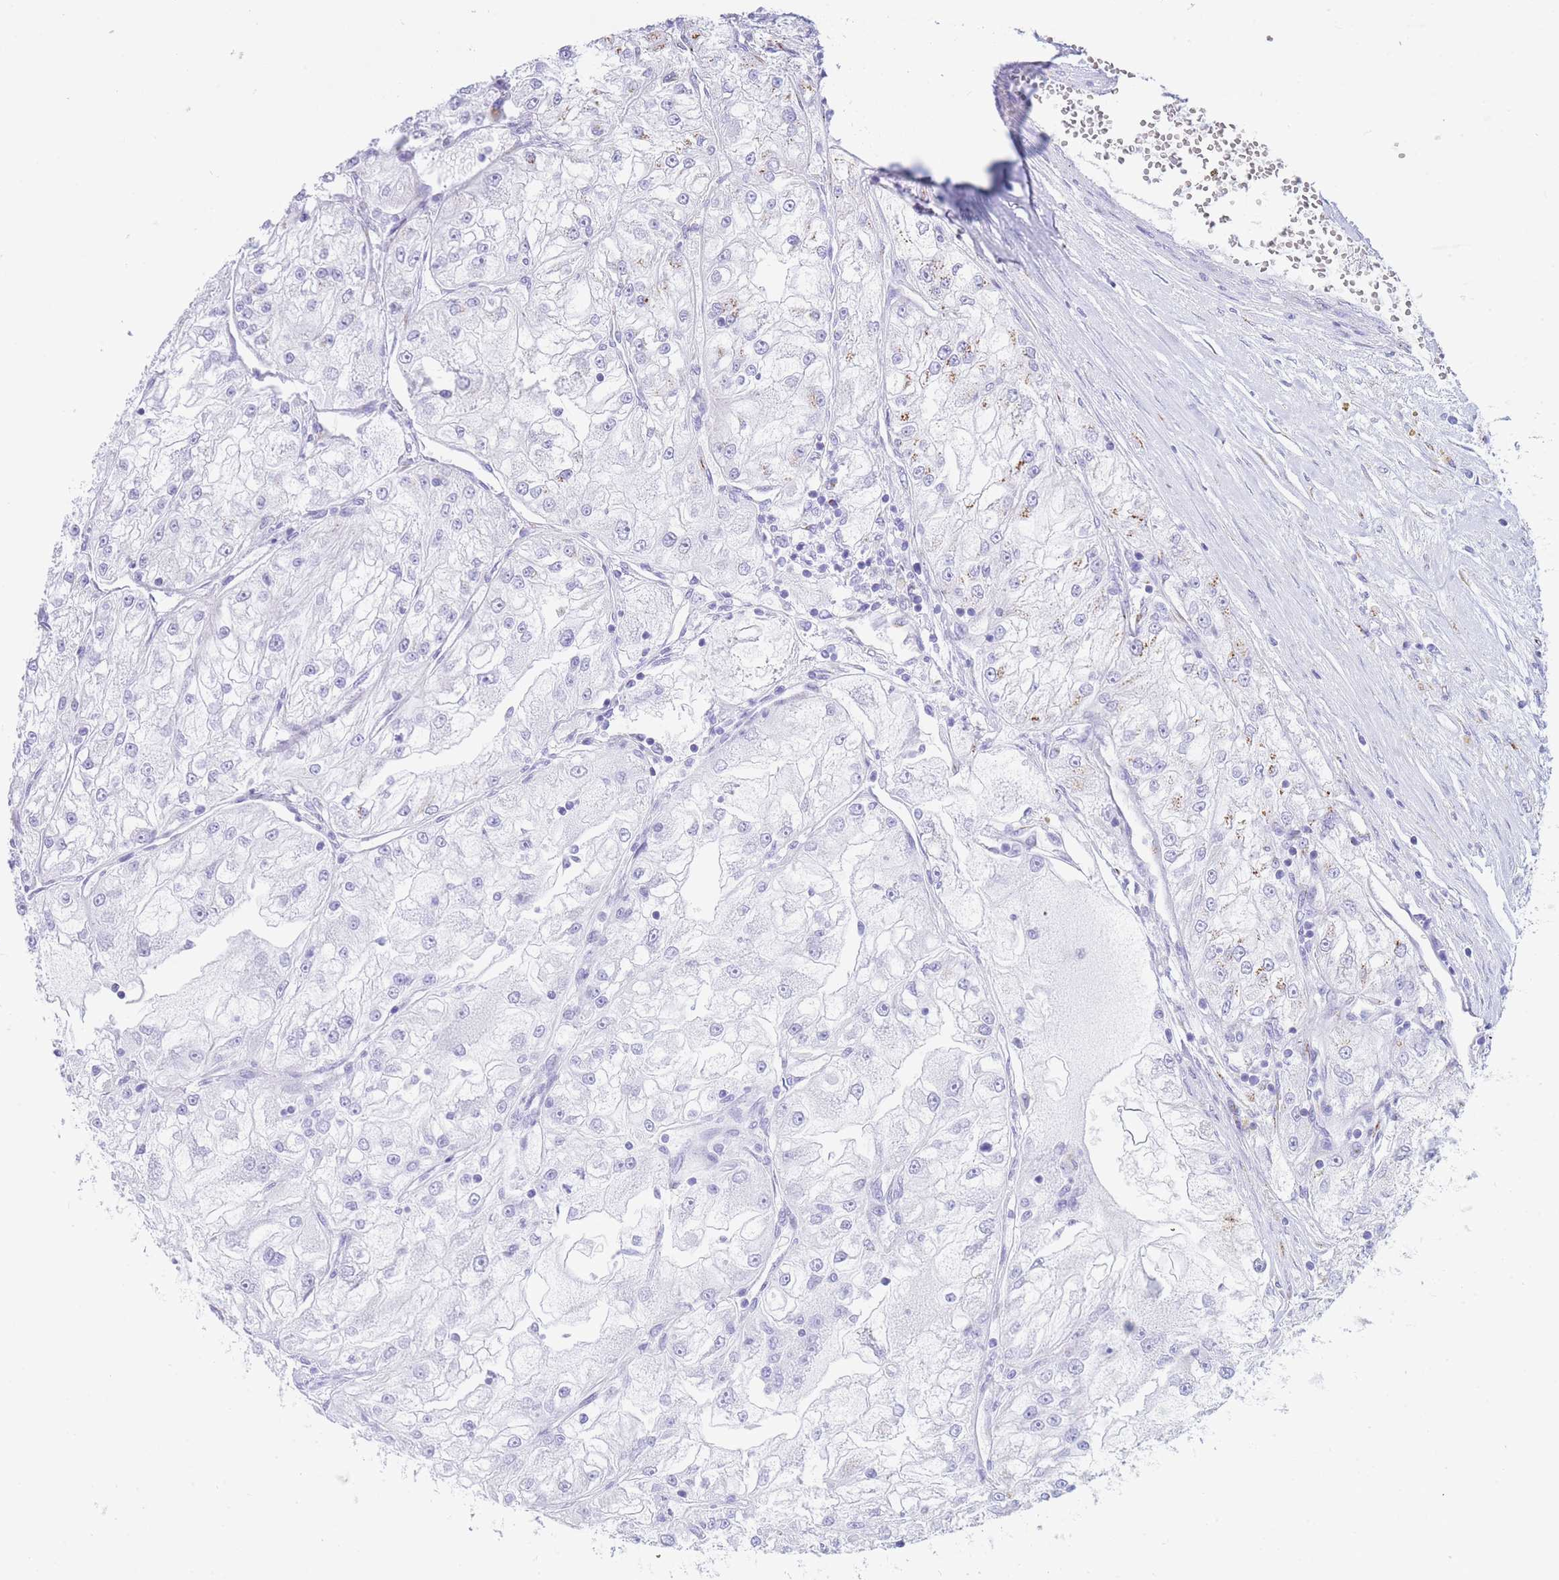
{"staining": {"intensity": "moderate", "quantity": "25%-75%", "location": "cytoplasmic/membranous"}, "tissue": "renal cancer", "cell_type": "Tumor cells", "image_type": "cancer", "snomed": [{"axis": "morphology", "description": "Adenocarcinoma, NOS"}, {"axis": "topography", "description": "Kidney"}], "caption": "An immunohistochemistry photomicrograph of tumor tissue is shown. Protein staining in brown shows moderate cytoplasmic/membranous positivity in adenocarcinoma (renal) within tumor cells.", "gene": "FAM3C", "patient": {"sex": "female", "age": 72}}